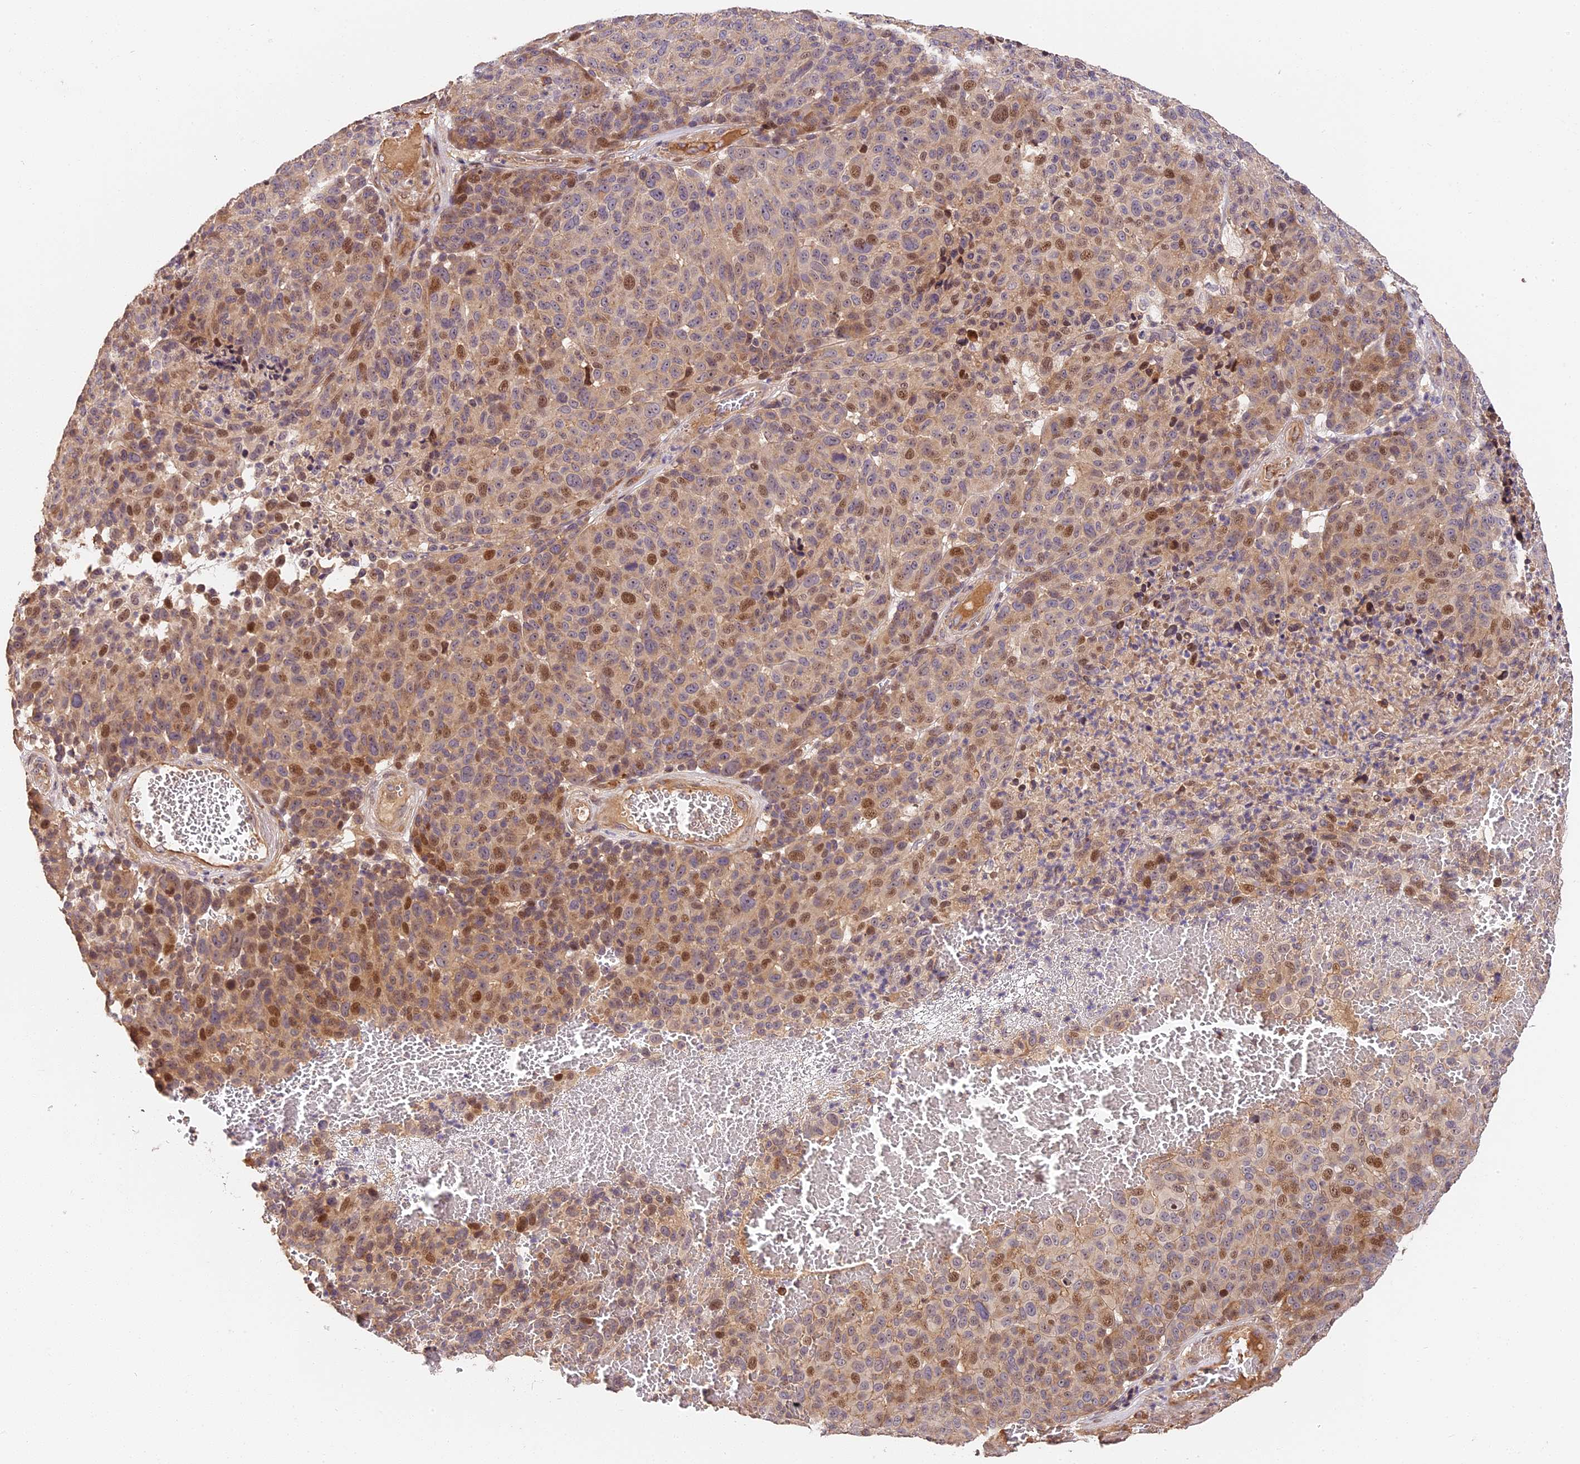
{"staining": {"intensity": "moderate", "quantity": "25%-75%", "location": "nuclear"}, "tissue": "melanoma", "cell_type": "Tumor cells", "image_type": "cancer", "snomed": [{"axis": "morphology", "description": "Malignant melanoma, NOS"}, {"axis": "topography", "description": "Skin"}], "caption": "Human malignant melanoma stained for a protein (brown) displays moderate nuclear positive positivity in approximately 25%-75% of tumor cells.", "gene": "ARHGAP17", "patient": {"sex": "male", "age": 49}}